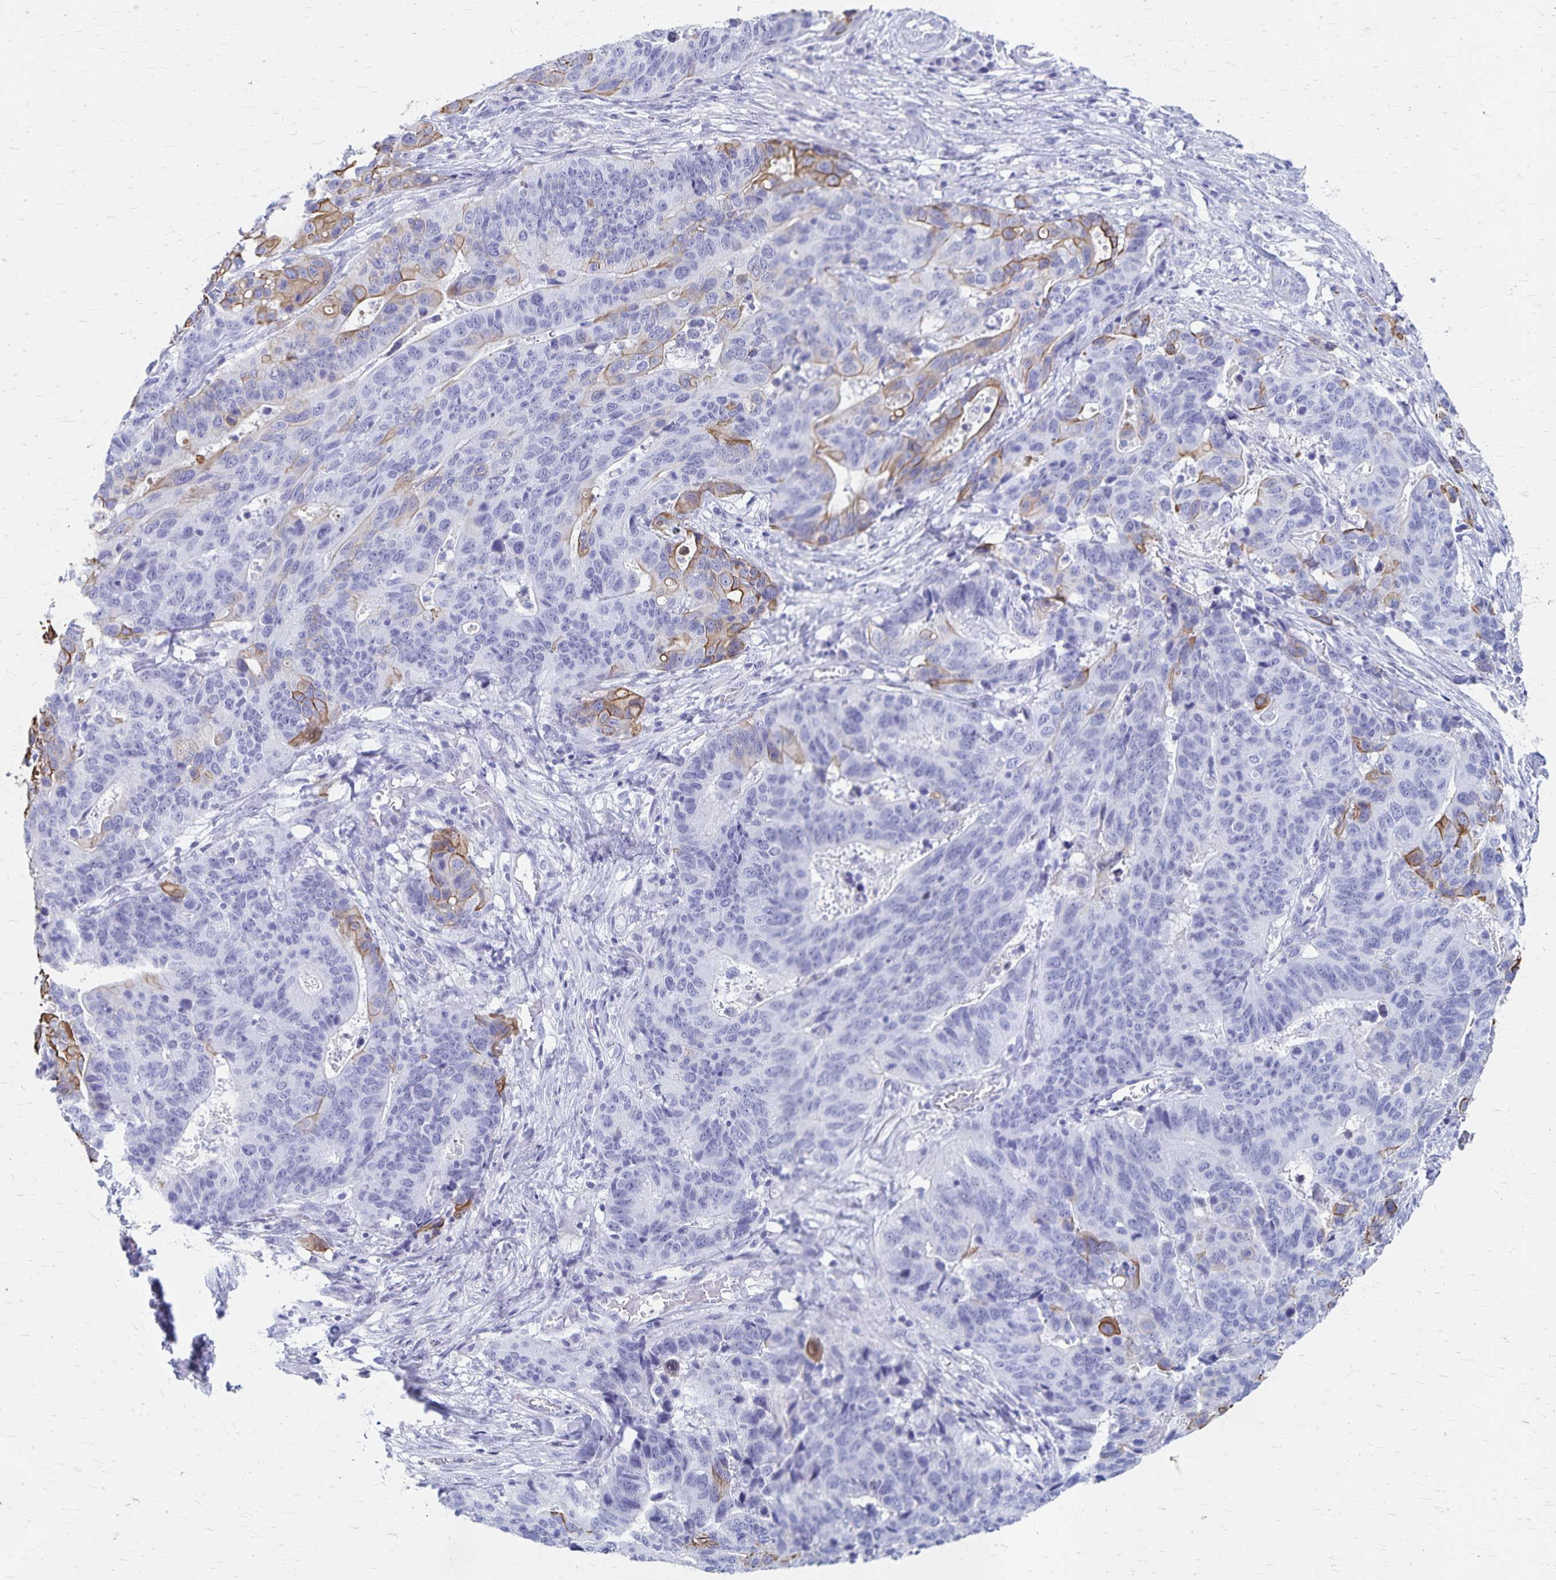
{"staining": {"intensity": "moderate", "quantity": "<25%", "location": "cytoplasmic/membranous"}, "tissue": "stomach cancer", "cell_type": "Tumor cells", "image_type": "cancer", "snomed": [{"axis": "morphology", "description": "Adenocarcinoma, NOS"}, {"axis": "topography", "description": "Stomach, upper"}], "caption": "High-power microscopy captured an IHC micrograph of stomach cancer (adenocarcinoma), revealing moderate cytoplasmic/membranous staining in about <25% of tumor cells.", "gene": "GPBAR1", "patient": {"sex": "female", "age": 67}}